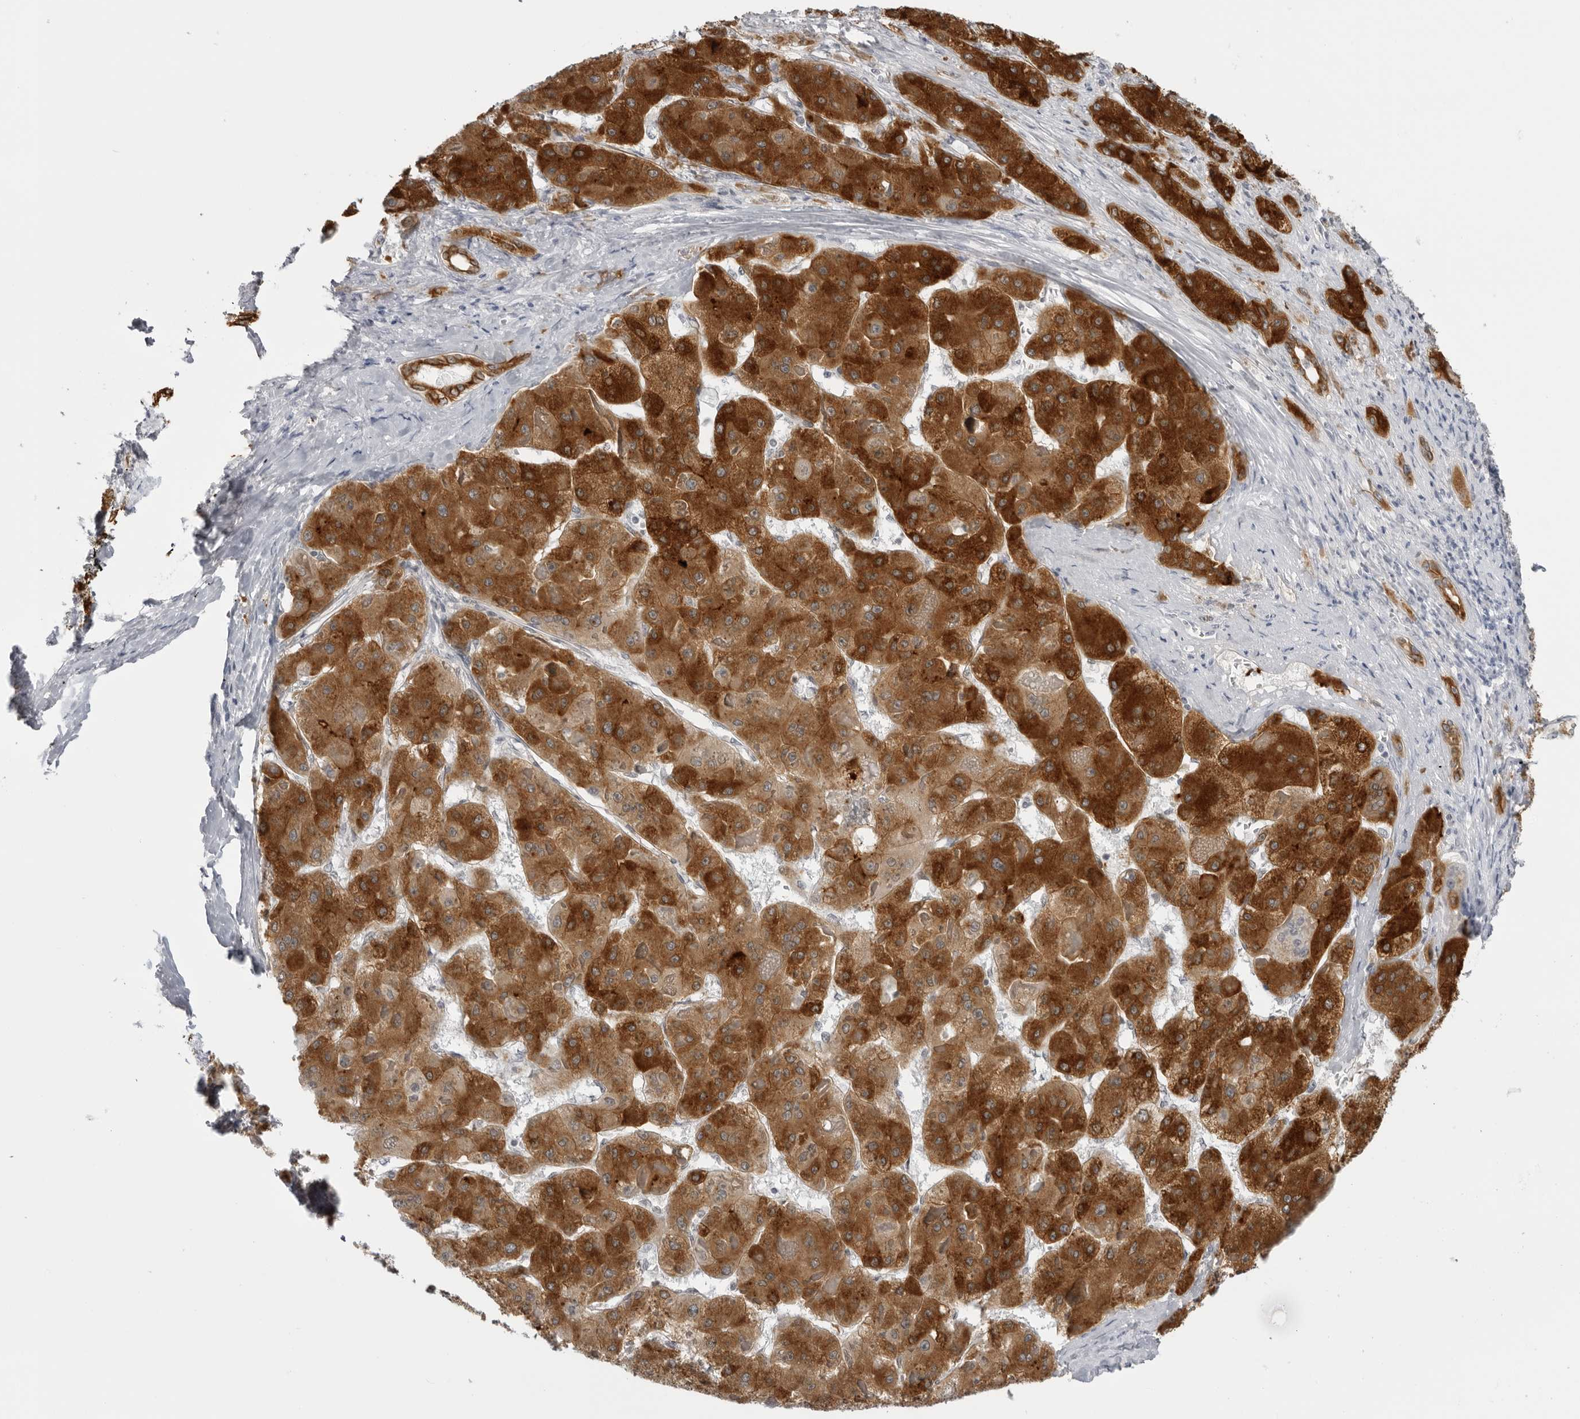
{"staining": {"intensity": "strong", "quantity": ">75%", "location": "cytoplasmic/membranous"}, "tissue": "liver cancer", "cell_type": "Tumor cells", "image_type": "cancer", "snomed": [{"axis": "morphology", "description": "Carcinoma, Hepatocellular, NOS"}, {"axis": "topography", "description": "Liver"}], "caption": "About >75% of tumor cells in human hepatocellular carcinoma (liver) exhibit strong cytoplasmic/membranous protein expression as visualized by brown immunohistochemical staining.", "gene": "SERPINF2", "patient": {"sex": "female", "age": 73}}